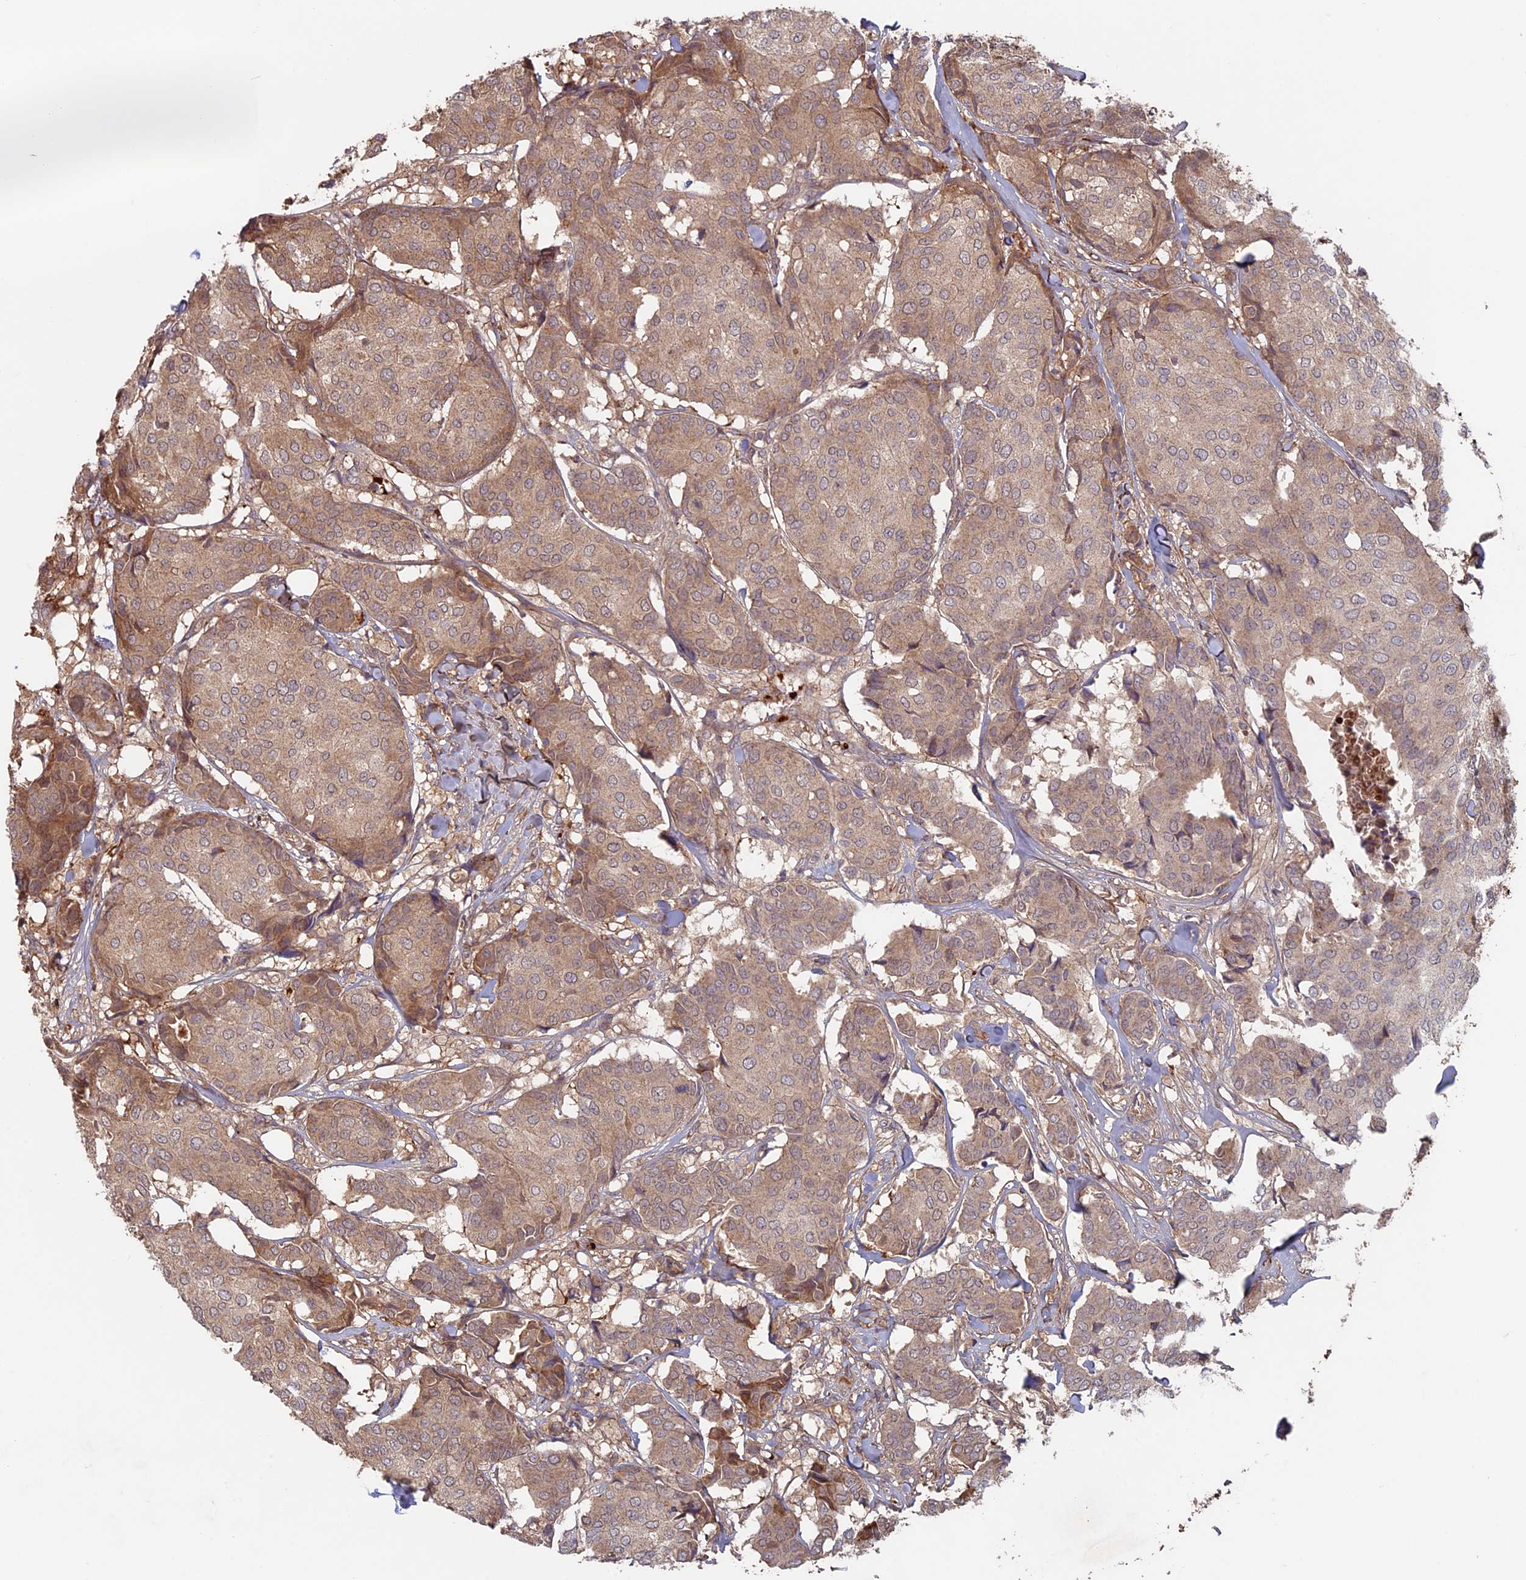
{"staining": {"intensity": "moderate", "quantity": "25%-75%", "location": "cytoplasmic/membranous"}, "tissue": "breast cancer", "cell_type": "Tumor cells", "image_type": "cancer", "snomed": [{"axis": "morphology", "description": "Duct carcinoma"}, {"axis": "topography", "description": "Breast"}], "caption": "Immunohistochemistry photomicrograph of breast cancer stained for a protein (brown), which demonstrates medium levels of moderate cytoplasmic/membranous positivity in approximately 25%-75% of tumor cells.", "gene": "RCCD1", "patient": {"sex": "female", "age": 75}}